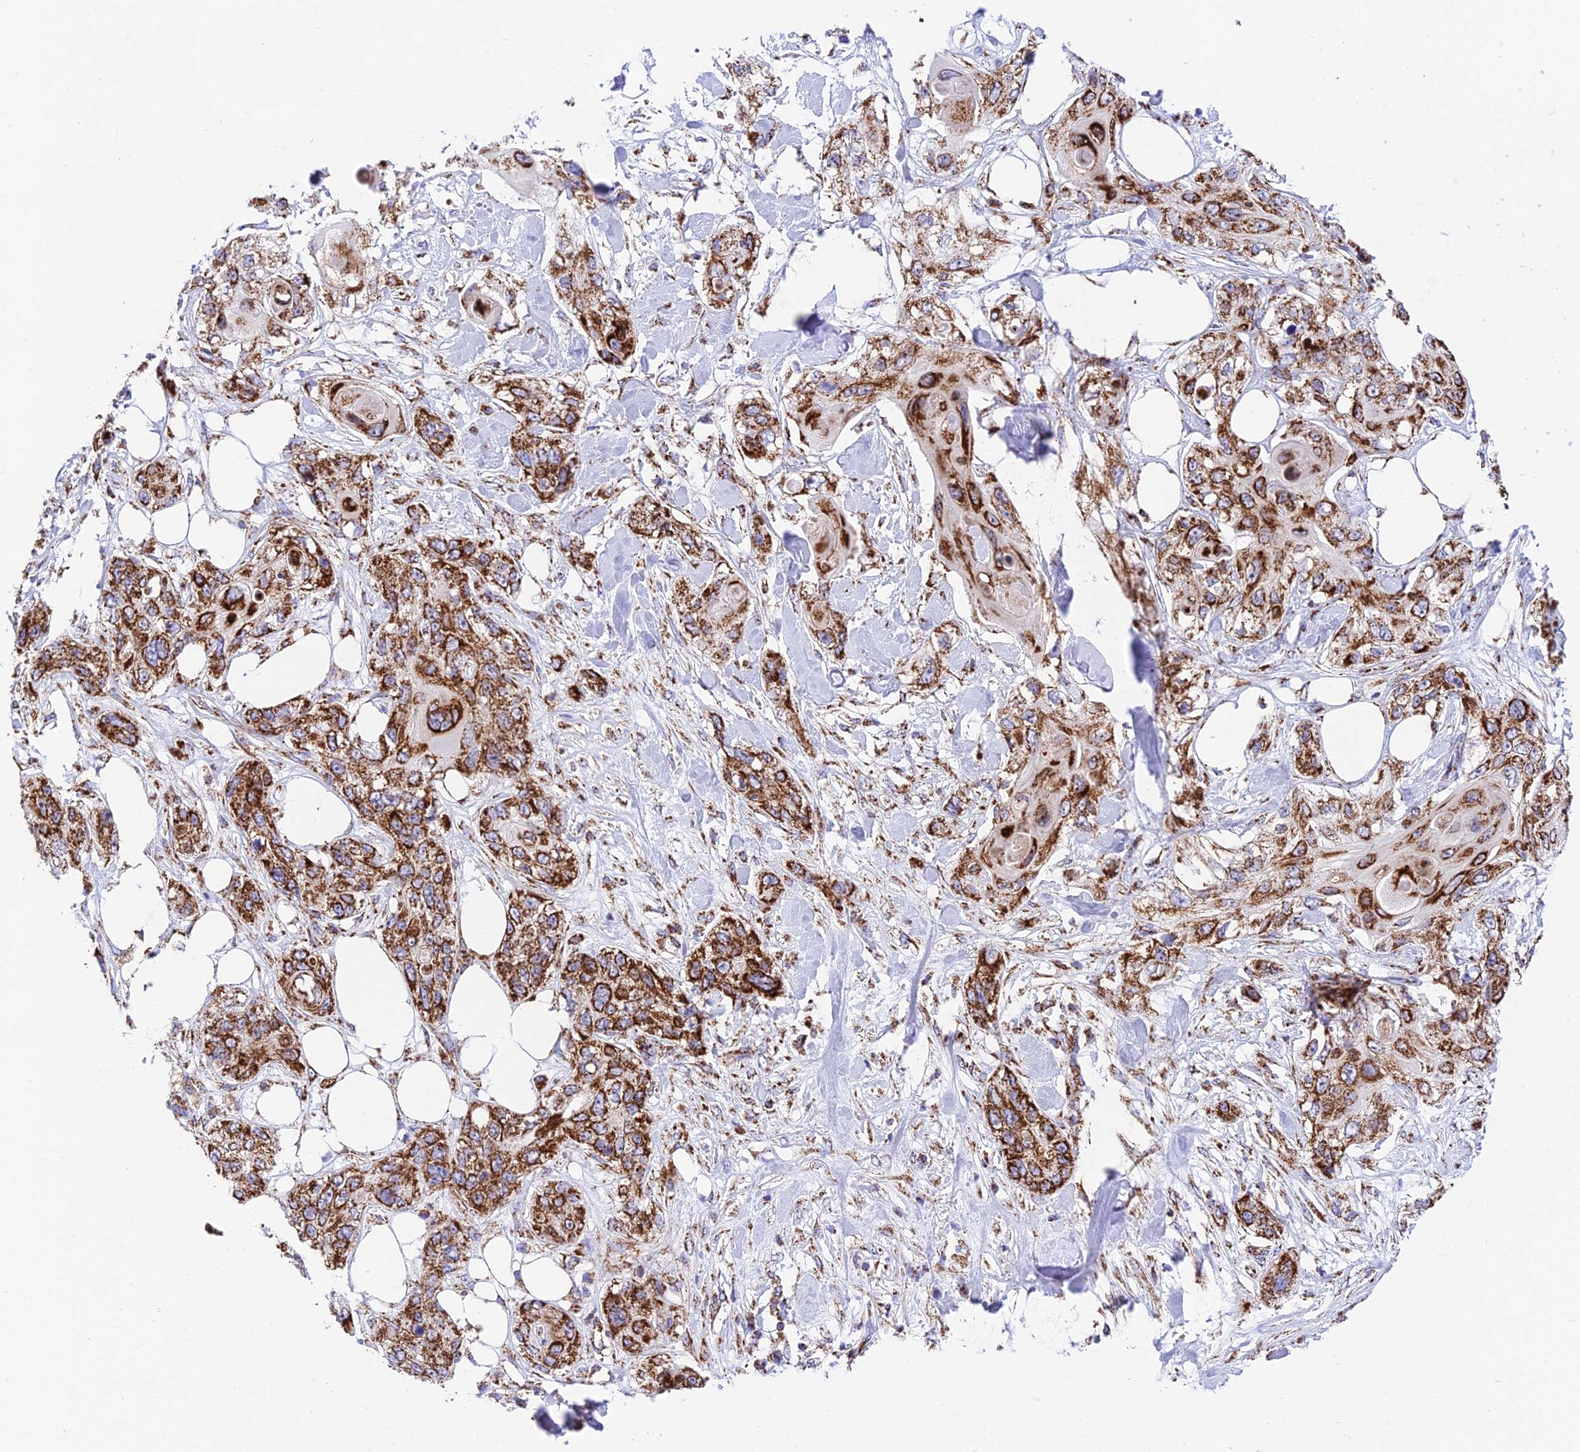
{"staining": {"intensity": "strong", "quantity": ">75%", "location": "cytoplasmic/membranous"}, "tissue": "skin cancer", "cell_type": "Tumor cells", "image_type": "cancer", "snomed": [{"axis": "morphology", "description": "Normal tissue, NOS"}, {"axis": "morphology", "description": "Squamous cell carcinoma, NOS"}, {"axis": "topography", "description": "Skin"}], "caption": "There is high levels of strong cytoplasmic/membranous staining in tumor cells of skin squamous cell carcinoma, as demonstrated by immunohistochemical staining (brown color).", "gene": "CHCHD3", "patient": {"sex": "male", "age": 72}}